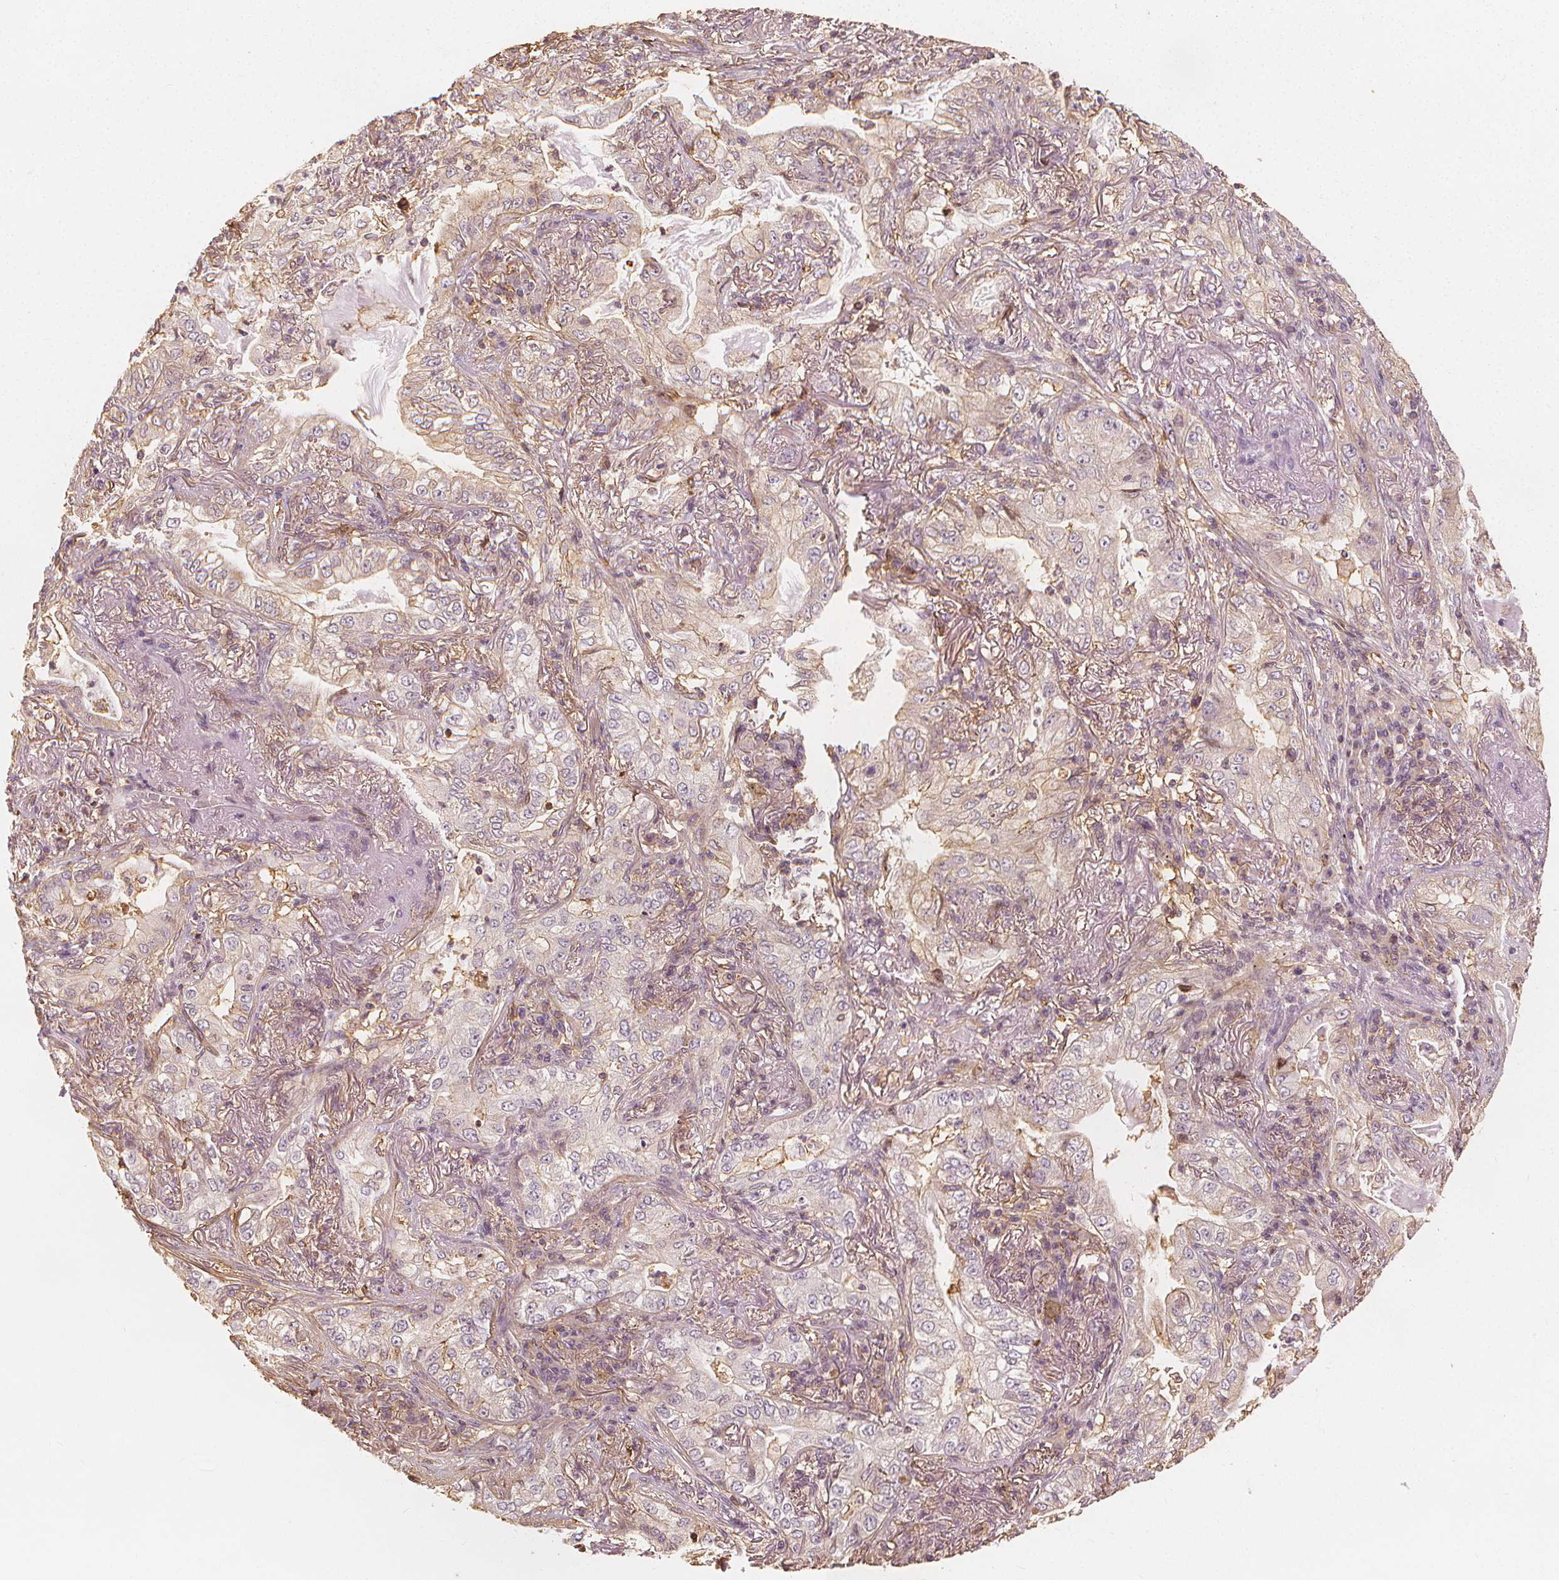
{"staining": {"intensity": "weak", "quantity": "<25%", "location": "cytoplasmic/membranous"}, "tissue": "lung cancer", "cell_type": "Tumor cells", "image_type": "cancer", "snomed": [{"axis": "morphology", "description": "Adenocarcinoma, NOS"}, {"axis": "topography", "description": "Lung"}], "caption": "IHC of adenocarcinoma (lung) exhibits no positivity in tumor cells.", "gene": "ARHGAP26", "patient": {"sex": "female", "age": 73}}